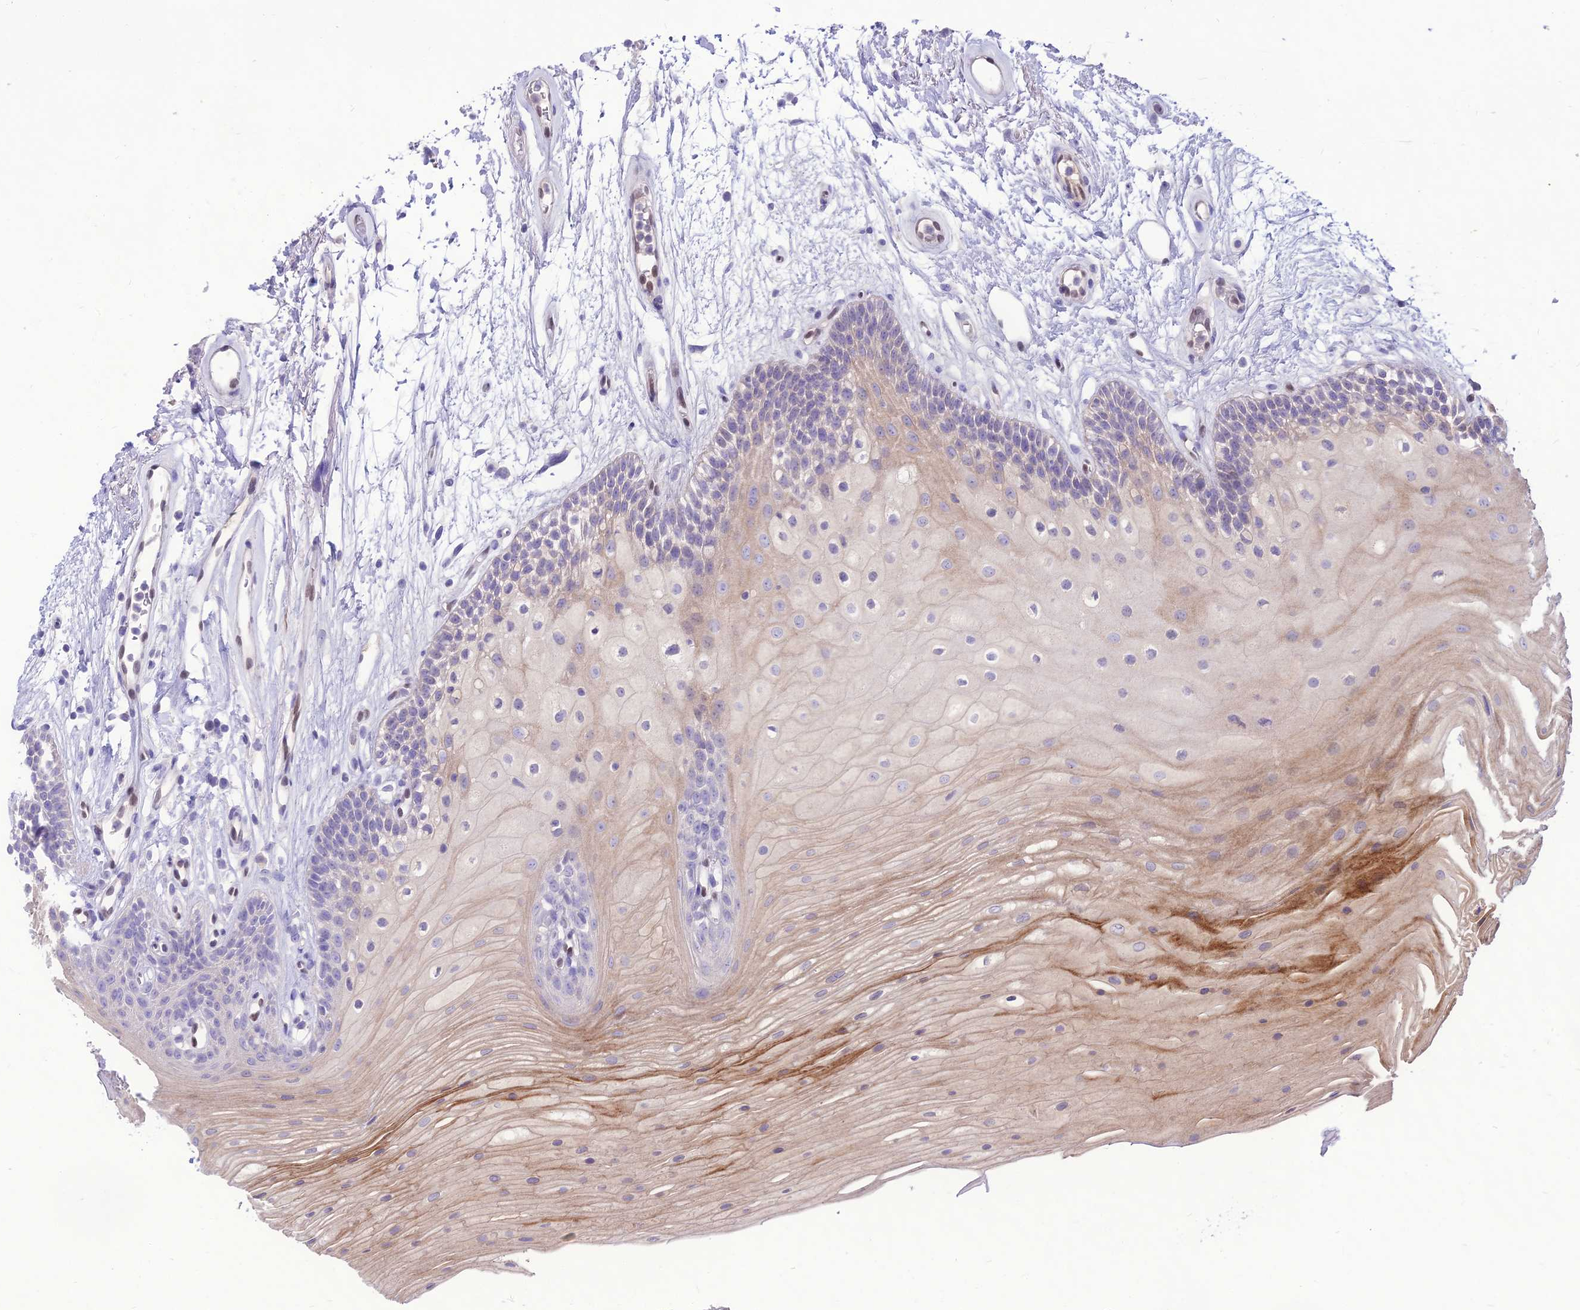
{"staining": {"intensity": "moderate", "quantity": "<25%", "location": "cytoplasmic/membranous"}, "tissue": "oral mucosa", "cell_type": "Squamous epithelial cells", "image_type": "normal", "snomed": [{"axis": "morphology", "description": "Normal tissue, NOS"}, {"axis": "topography", "description": "Oral tissue"}], "caption": "Immunohistochemistry (IHC) of benign oral mucosa demonstrates low levels of moderate cytoplasmic/membranous staining in about <25% of squamous epithelial cells. (IHC, brightfield microscopy, high magnification).", "gene": "NOVA2", "patient": {"sex": "female", "age": 80}}